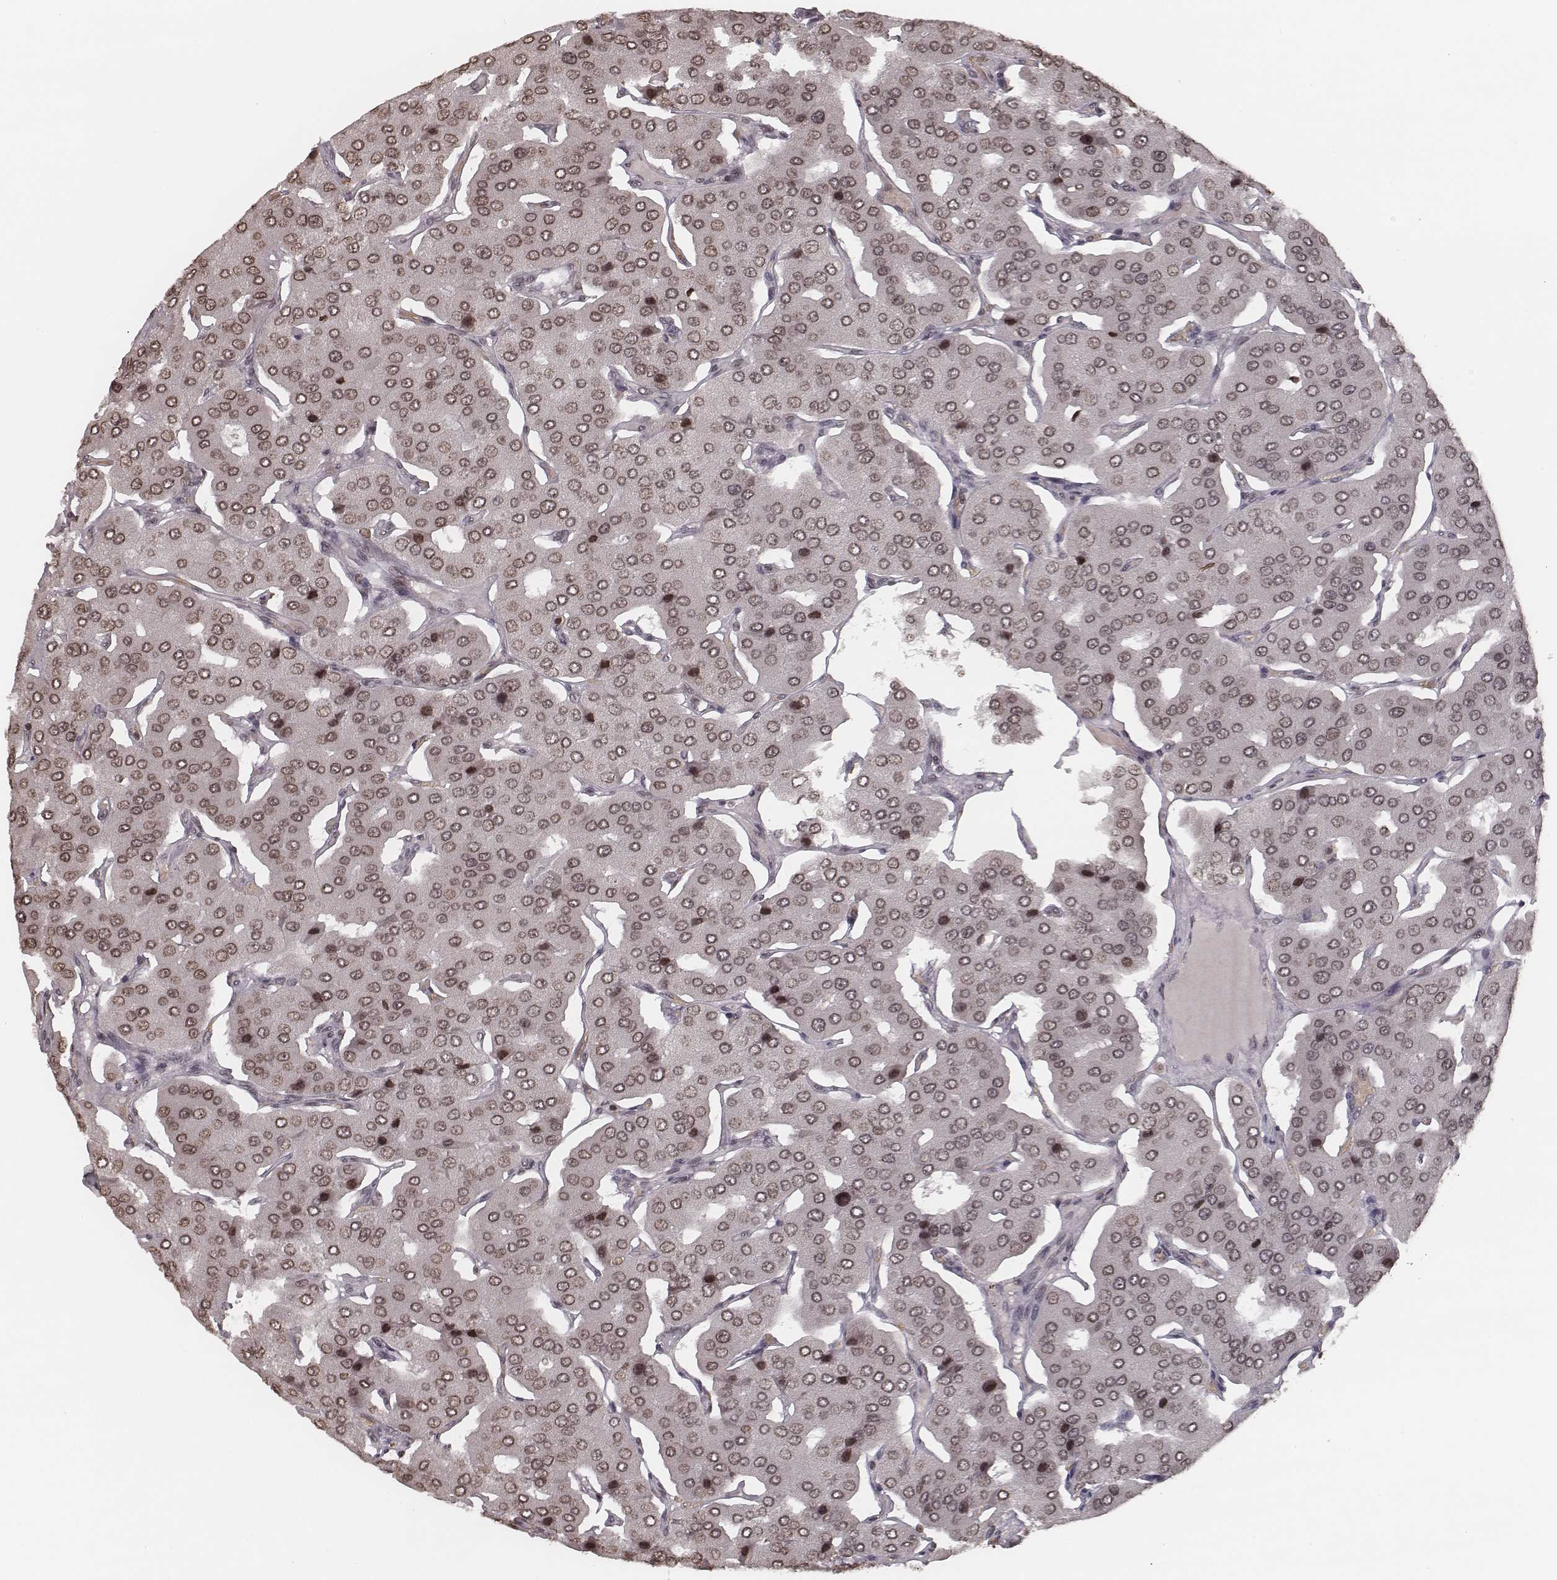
{"staining": {"intensity": "weak", "quantity": ">75%", "location": "nuclear"}, "tissue": "parathyroid gland", "cell_type": "Glandular cells", "image_type": "normal", "snomed": [{"axis": "morphology", "description": "Normal tissue, NOS"}, {"axis": "morphology", "description": "Adenoma, NOS"}, {"axis": "topography", "description": "Parathyroid gland"}], "caption": "The photomicrograph demonstrates staining of benign parathyroid gland, revealing weak nuclear protein staining (brown color) within glandular cells.", "gene": "HMGA2", "patient": {"sex": "female", "age": 86}}